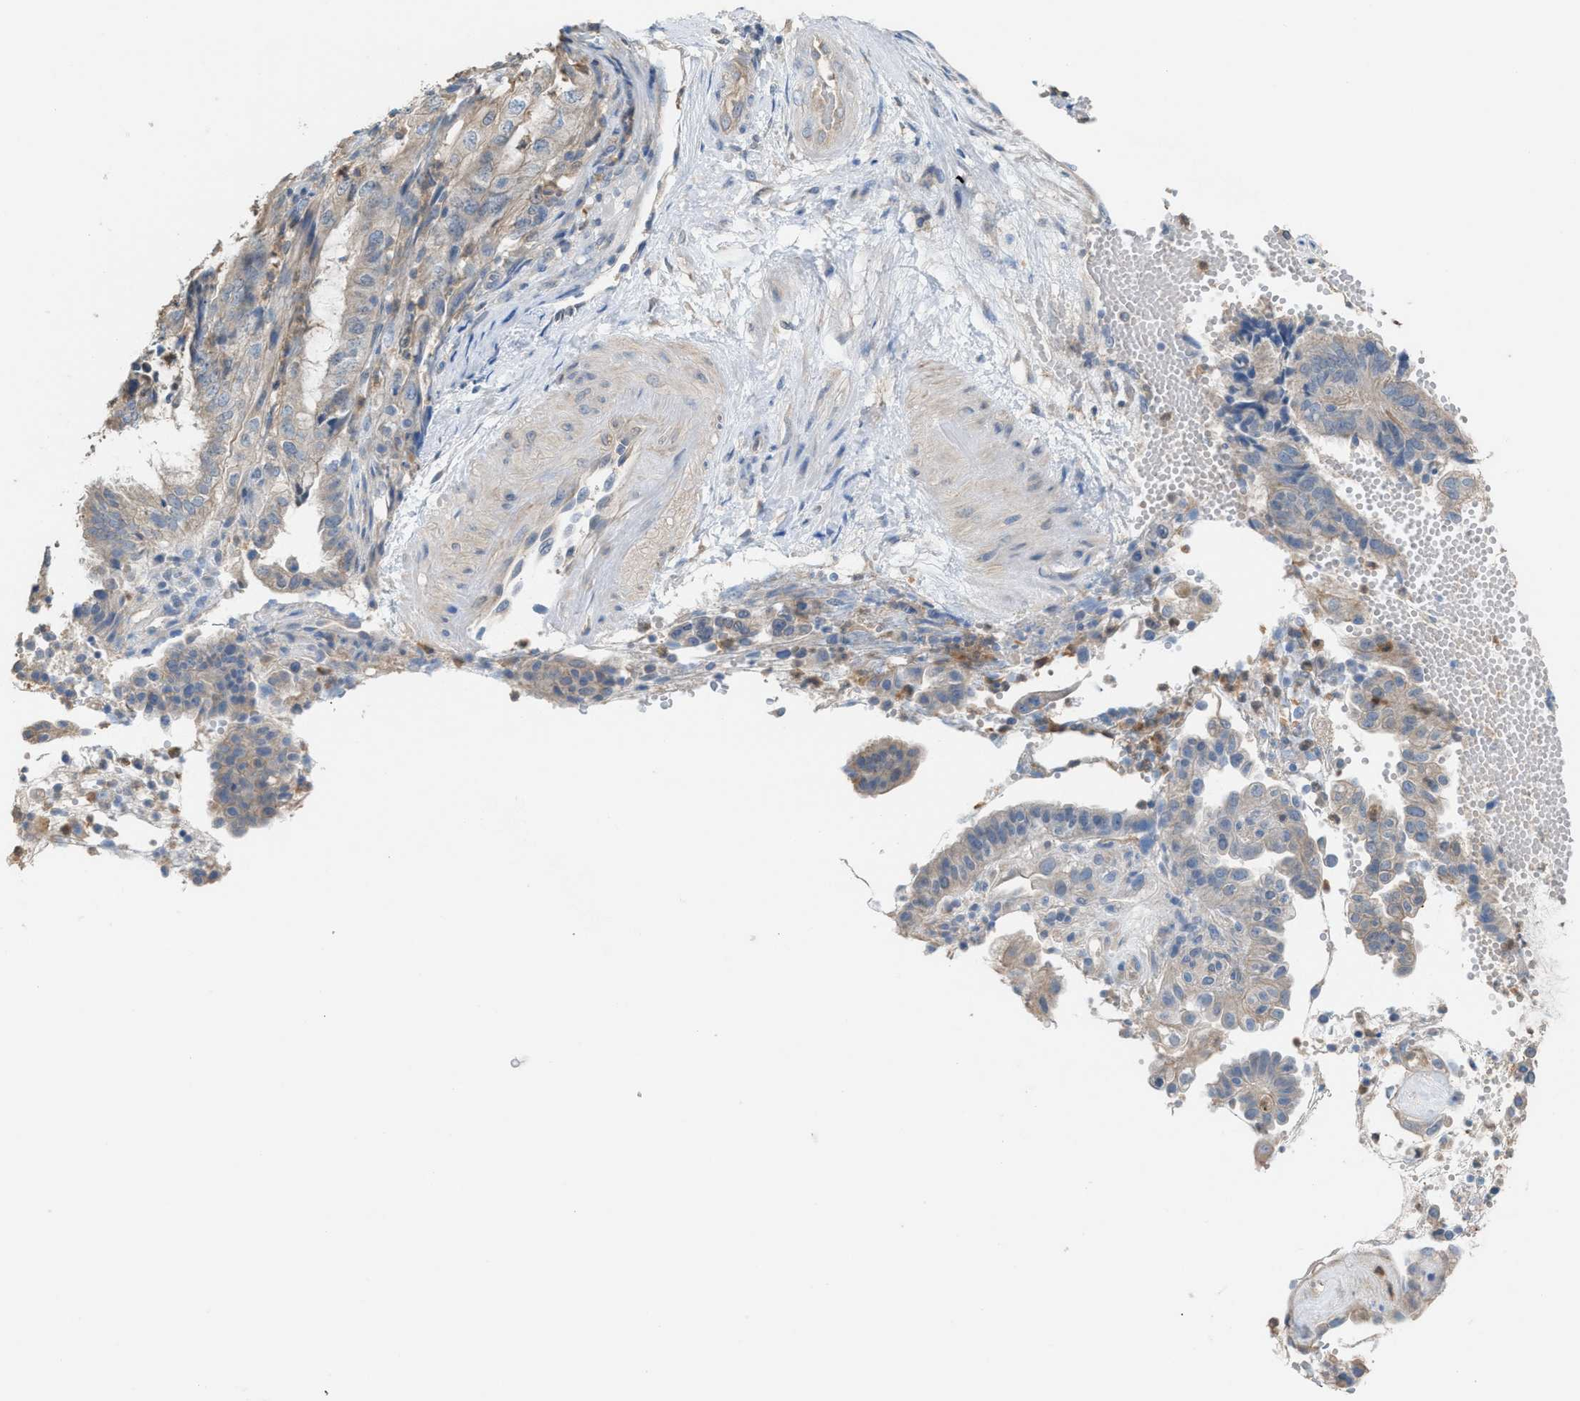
{"staining": {"intensity": "negative", "quantity": "none", "location": "none"}, "tissue": "endometrial cancer", "cell_type": "Tumor cells", "image_type": "cancer", "snomed": [{"axis": "morphology", "description": "Adenocarcinoma, NOS"}, {"axis": "topography", "description": "Endometrium"}], "caption": "The photomicrograph shows no staining of tumor cells in adenocarcinoma (endometrial).", "gene": "NQO2", "patient": {"sex": "female", "age": 51}}